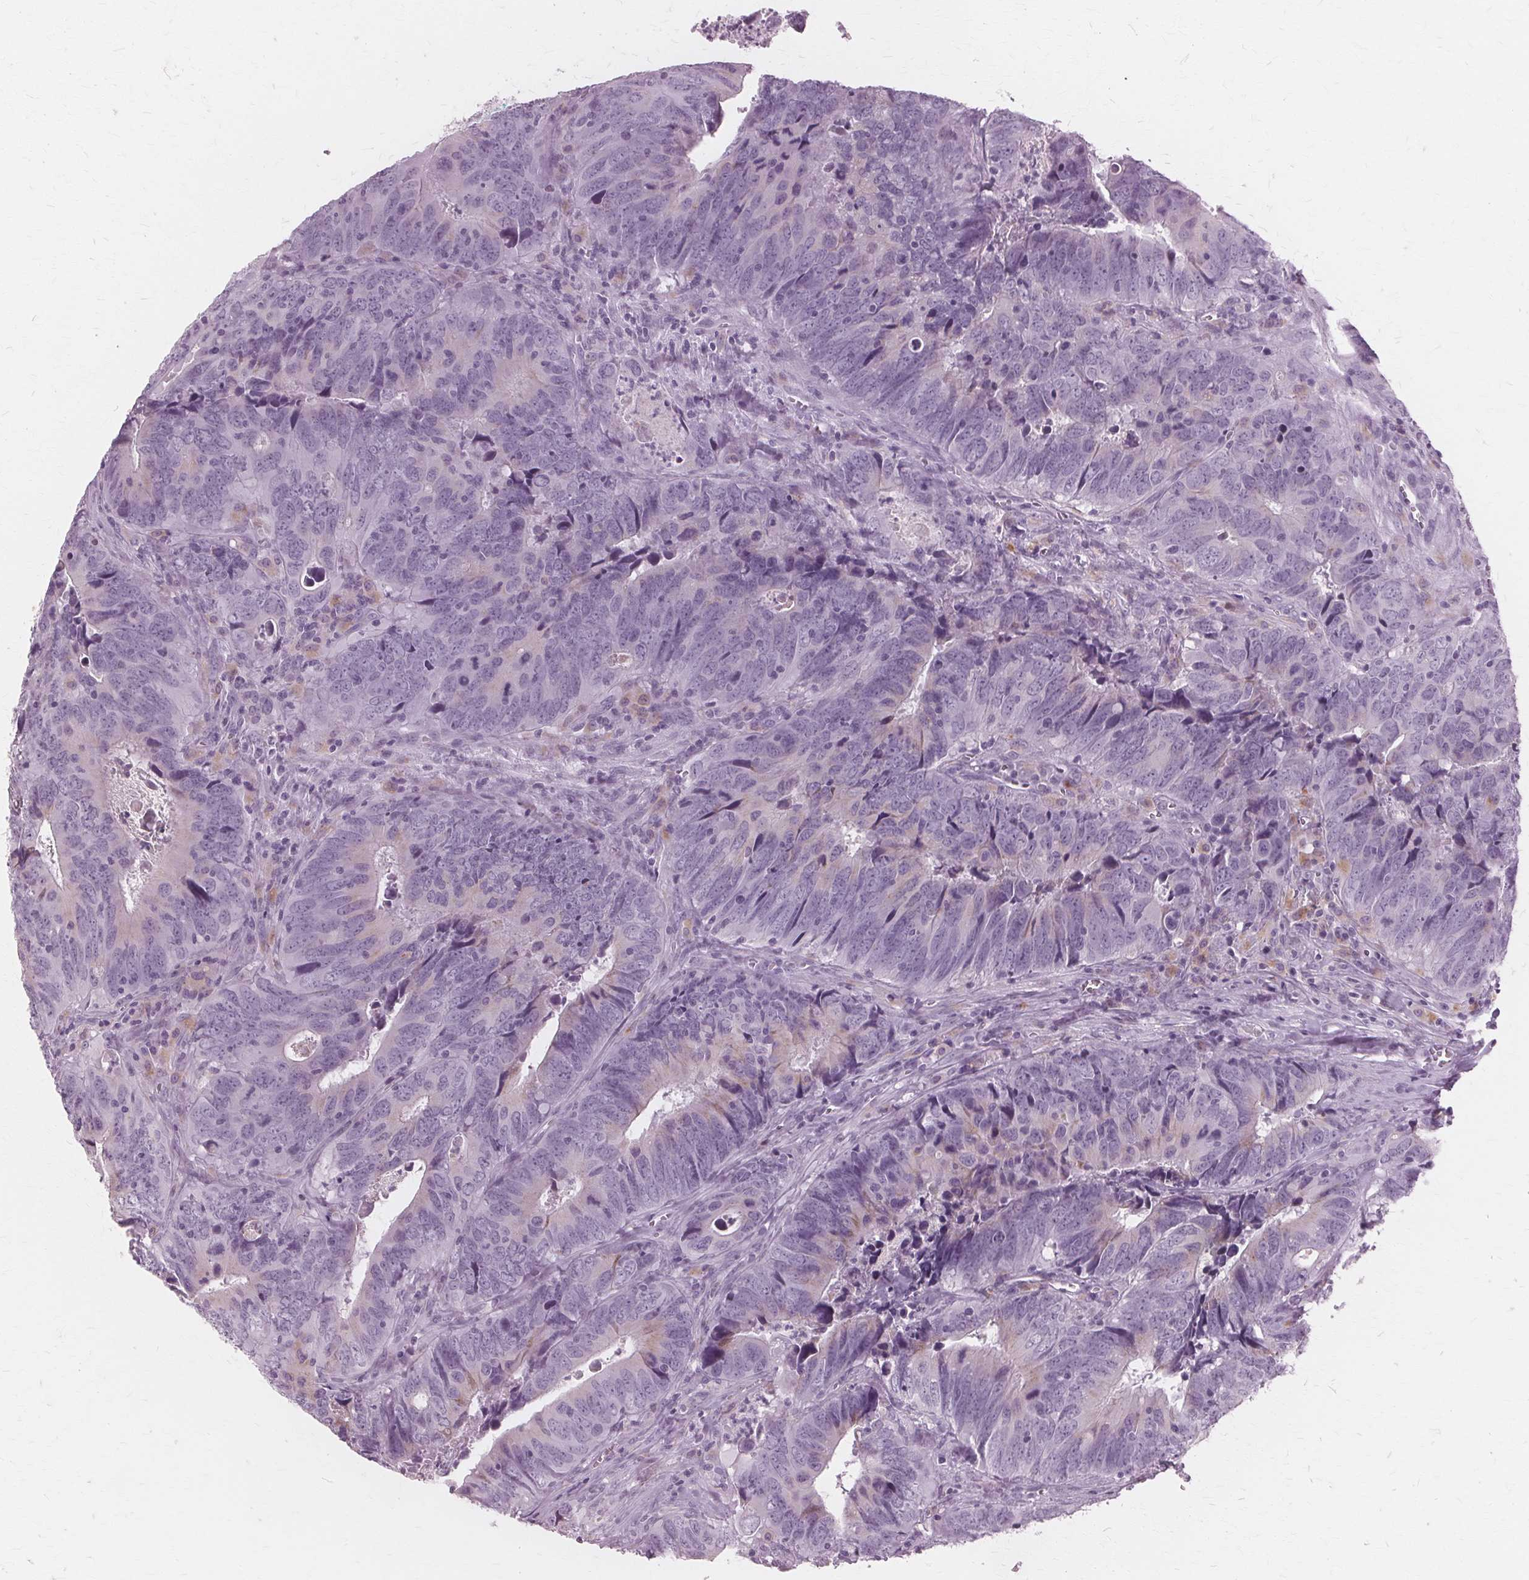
{"staining": {"intensity": "negative", "quantity": "none", "location": "none"}, "tissue": "colorectal cancer", "cell_type": "Tumor cells", "image_type": "cancer", "snomed": [{"axis": "morphology", "description": "Adenocarcinoma, NOS"}, {"axis": "topography", "description": "Colon"}], "caption": "Immunohistochemistry histopathology image of neoplastic tissue: human colorectal cancer stained with DAB exhibits no significant protein expression in tumor cells.", "gene": "DNASE2", "patient": {"sex": "female", "age": 82}}